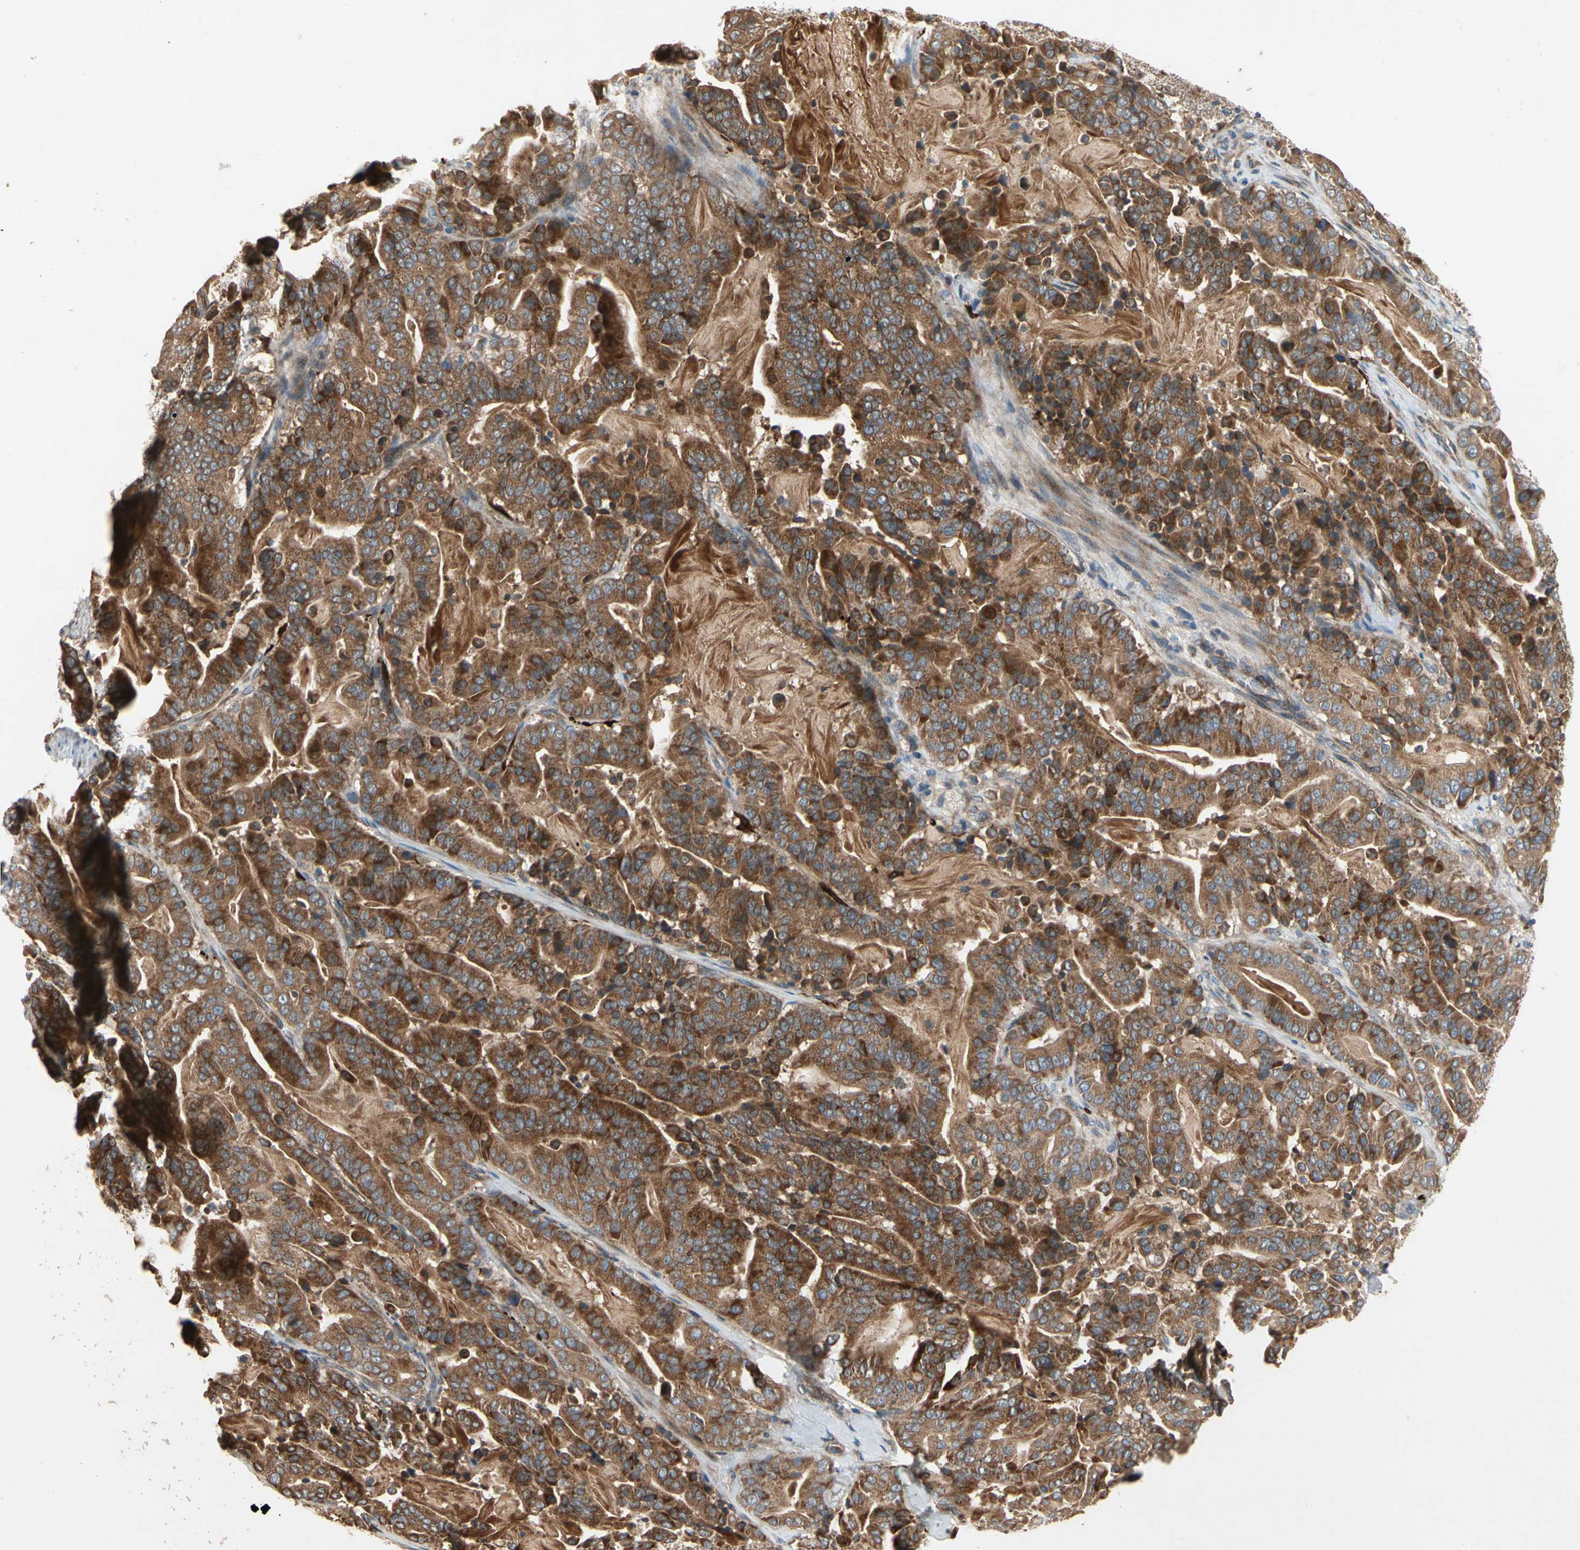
{"staining": {"intensity": "strong", "quantity": ">75%", "location": "cytoplasmic/membranous"}, "tissue": "pancreatic cancer", "cell_type": "Tumor cells", "image_type": "cancer", "snomed": [{"axis": "morphology", "description": "Adenocarcinoma, NOS"}, {"axis": "topography", "description": "Pancreas"}], "caption": "Pancreatic cancer tissue demonstrates strong cytoplasmic/membranous positivity in about >75% of tumor cells, visualized by immunohistochemistry. Nuclei are stained in blue.", "gene": "XYLT1", "patient": {"sex": "male", "age": 63}}